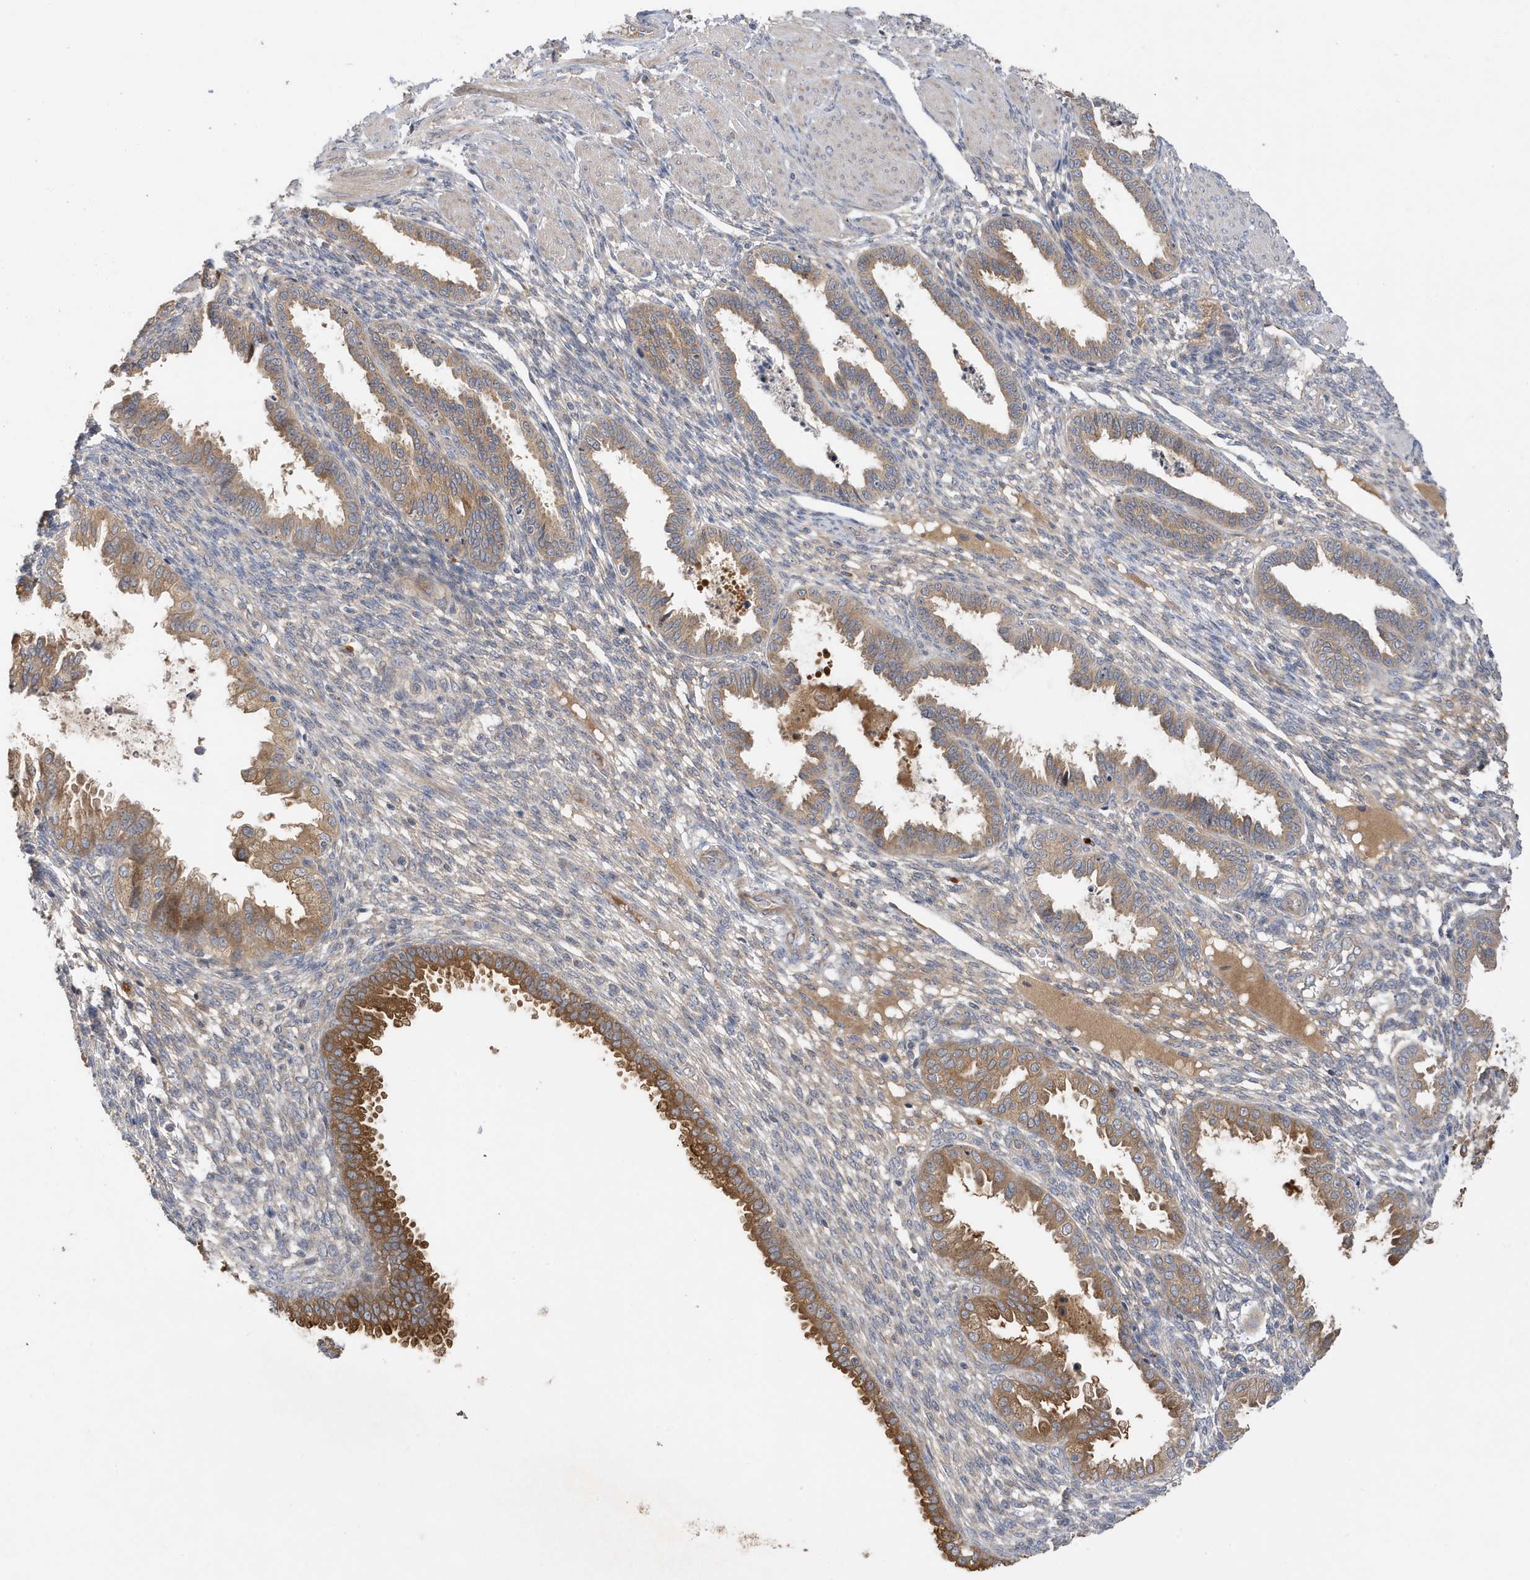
{"staining": {"intensity": "negative", "quantity": "none", "location": "none"}, "tissue": "endometrium", "cell_type": "Cells in endometrial stroma", "image_type": "normal", "snomed": [{"axis": "morphology", "description": "Normal tissue, NOS"}, {"axis": "topography", "description": "Endometrium"}], "caption": "Immunohistochemistry (IHC) micrograph of benign endometrium stained for a protein (brown), which shows no positivity in cells in endometrial stroma.", "gene": "LAPTM4A", "patient": {"sex": "female", "age": 33}}